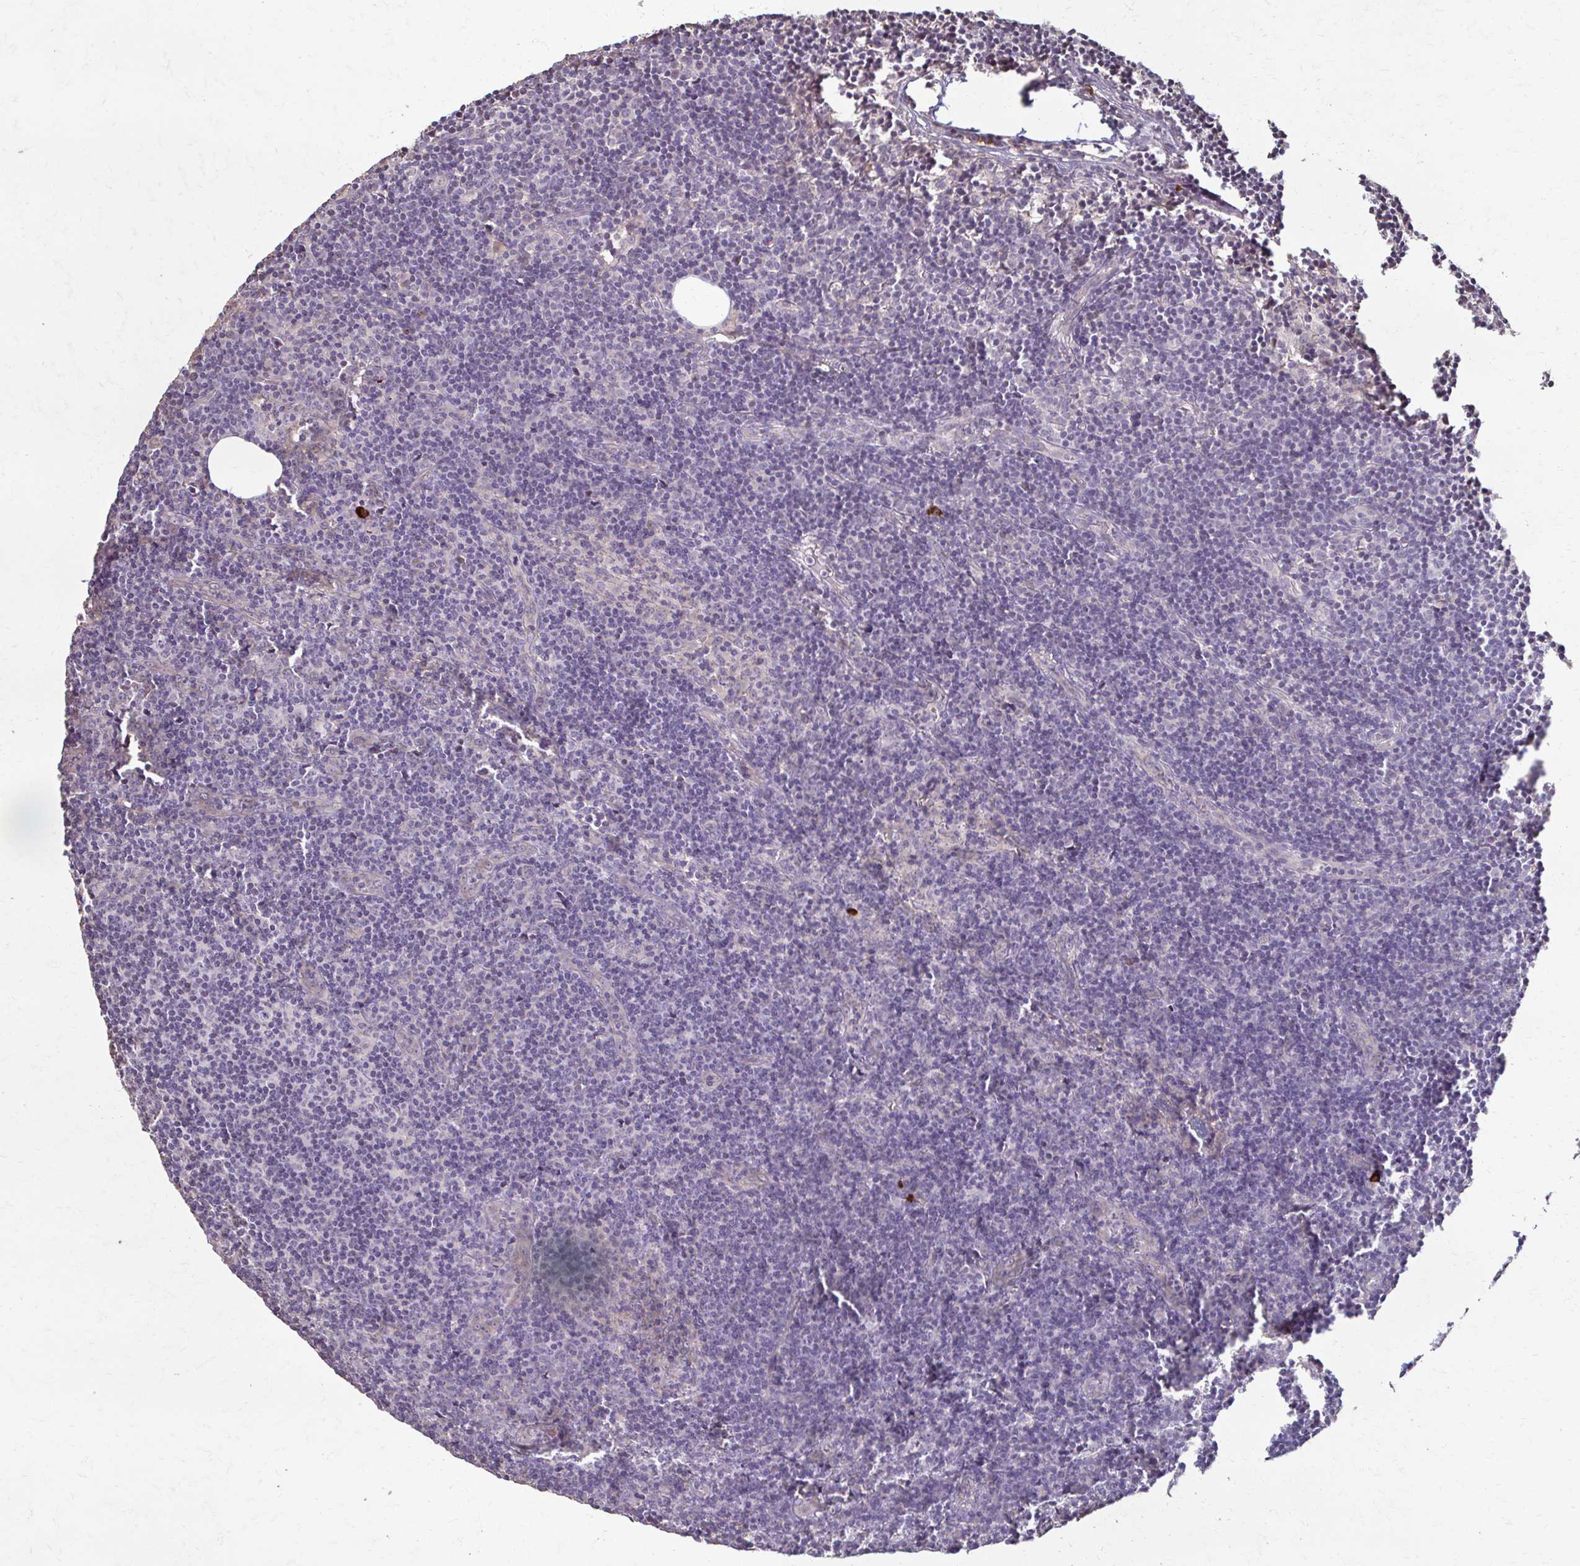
{"staining": {"intensity": "negative", "quantity": "none", "location": "none"}, "tissue": "lymph node", "cell_type": "Germinal center cells", "image_type": "normal", "snomed": [{"axis": "morphology", "description": "Normal tissue, NOS"}, {"axis": "topography", "description": "Lymph node"}], "caption": "This photomicrograph is of unremarkable lymph node stained with immunohistochemistry to label a protein in brown with the nuclei are counter-stained blue. There is no staining in germinal center cells.", "gene": "IL18BP", "patient": {"sex": "female", "age": 41}}